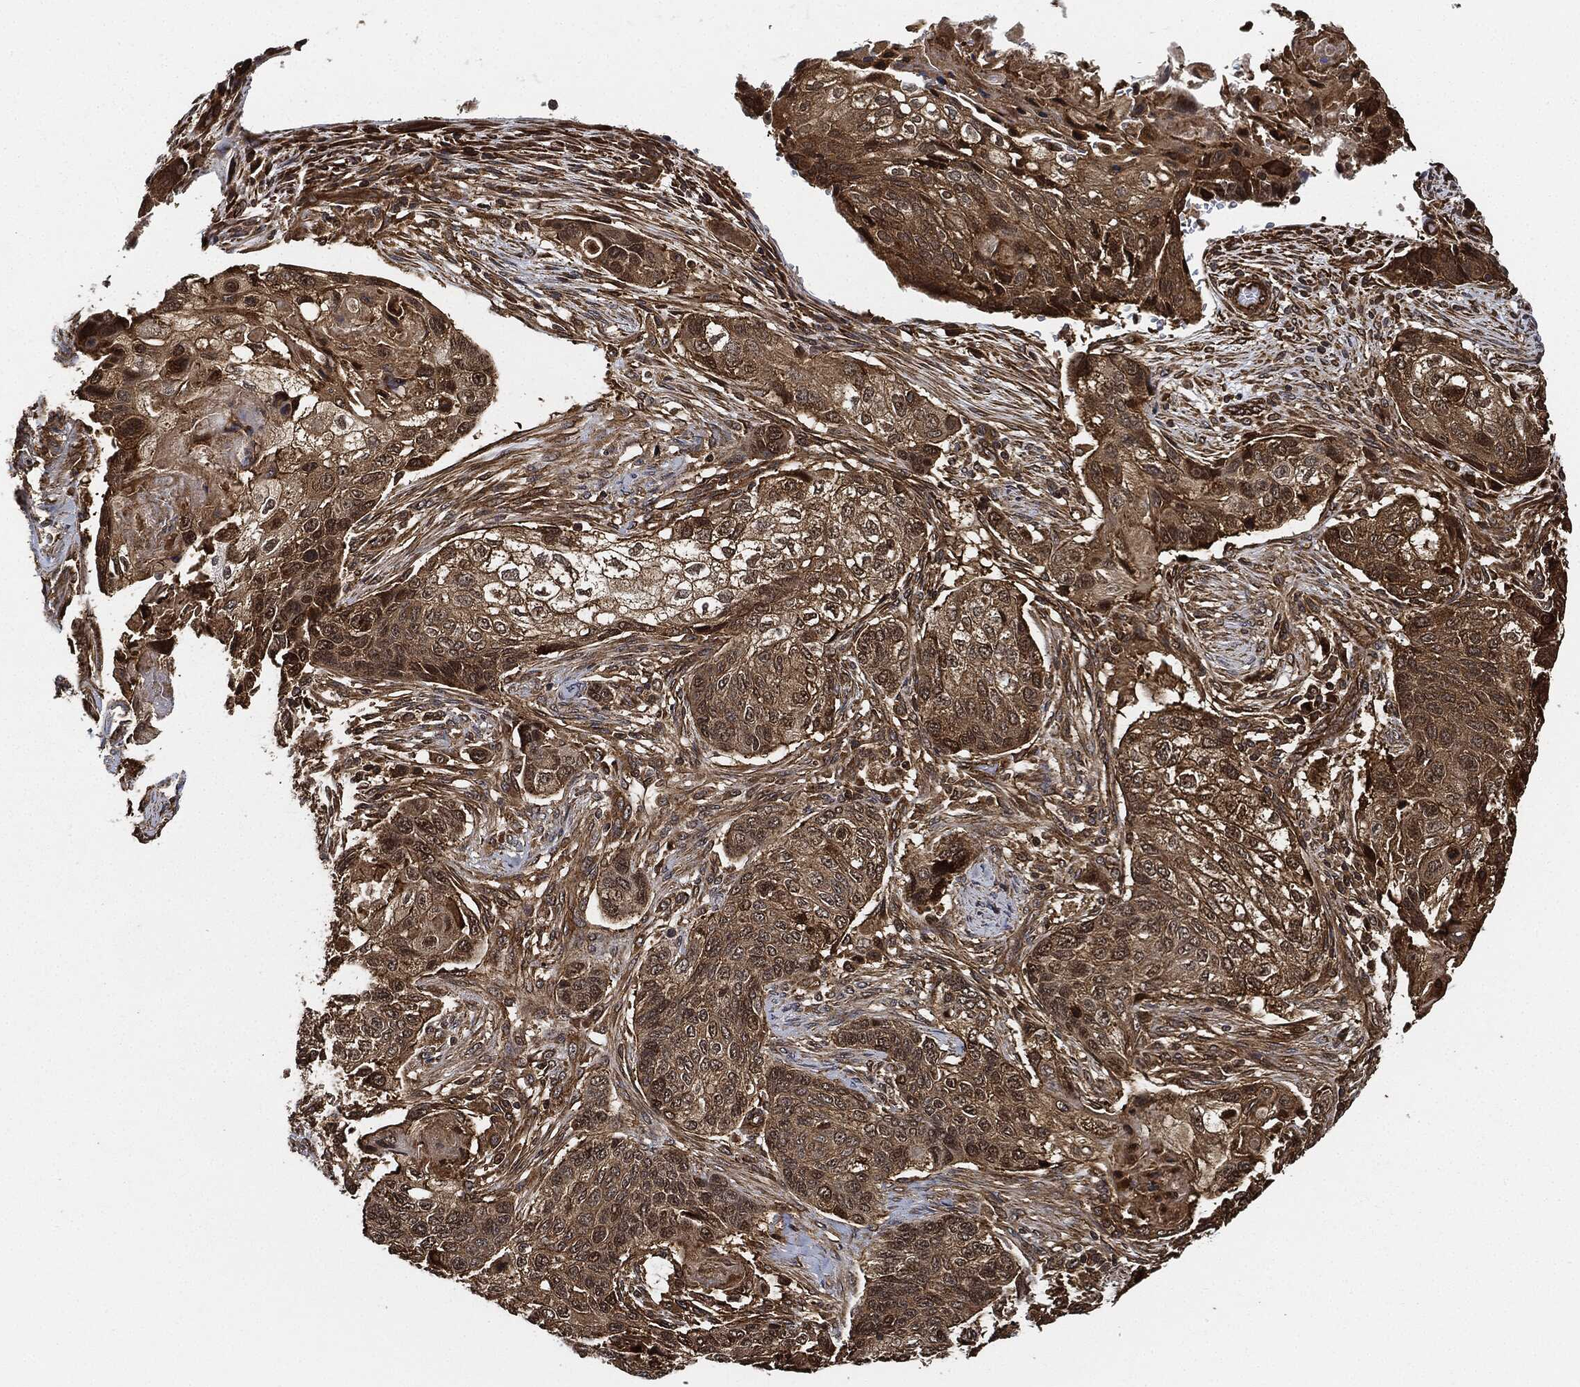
{"staining": {"intensity": "moderate", "quantity": ">75%", "location": "cytoplasmic/membranous"}, "tissue": "lung cancer", "cell_type": "Tumor cells", "image_type": "cancer", "snomed": [{"axis": "morphology", "description": "Normal tissue, NOS"}, {"axis": "morphology", "description": "Squamous cell carcinoma, NOS"}, {"axis": "topography", "description": "Bronchus"}, {"axis": "topography", "description": "Lung"}], "caption": "Human lung cancer (squamous cell carcinoma) stained for a protein (brown) reveals moderate cytoplasmic/membranous positive positivity in approximately >75% of tumor cells.", "gene": "CEP290", "patient": {"sex": "male", "age": 69}}